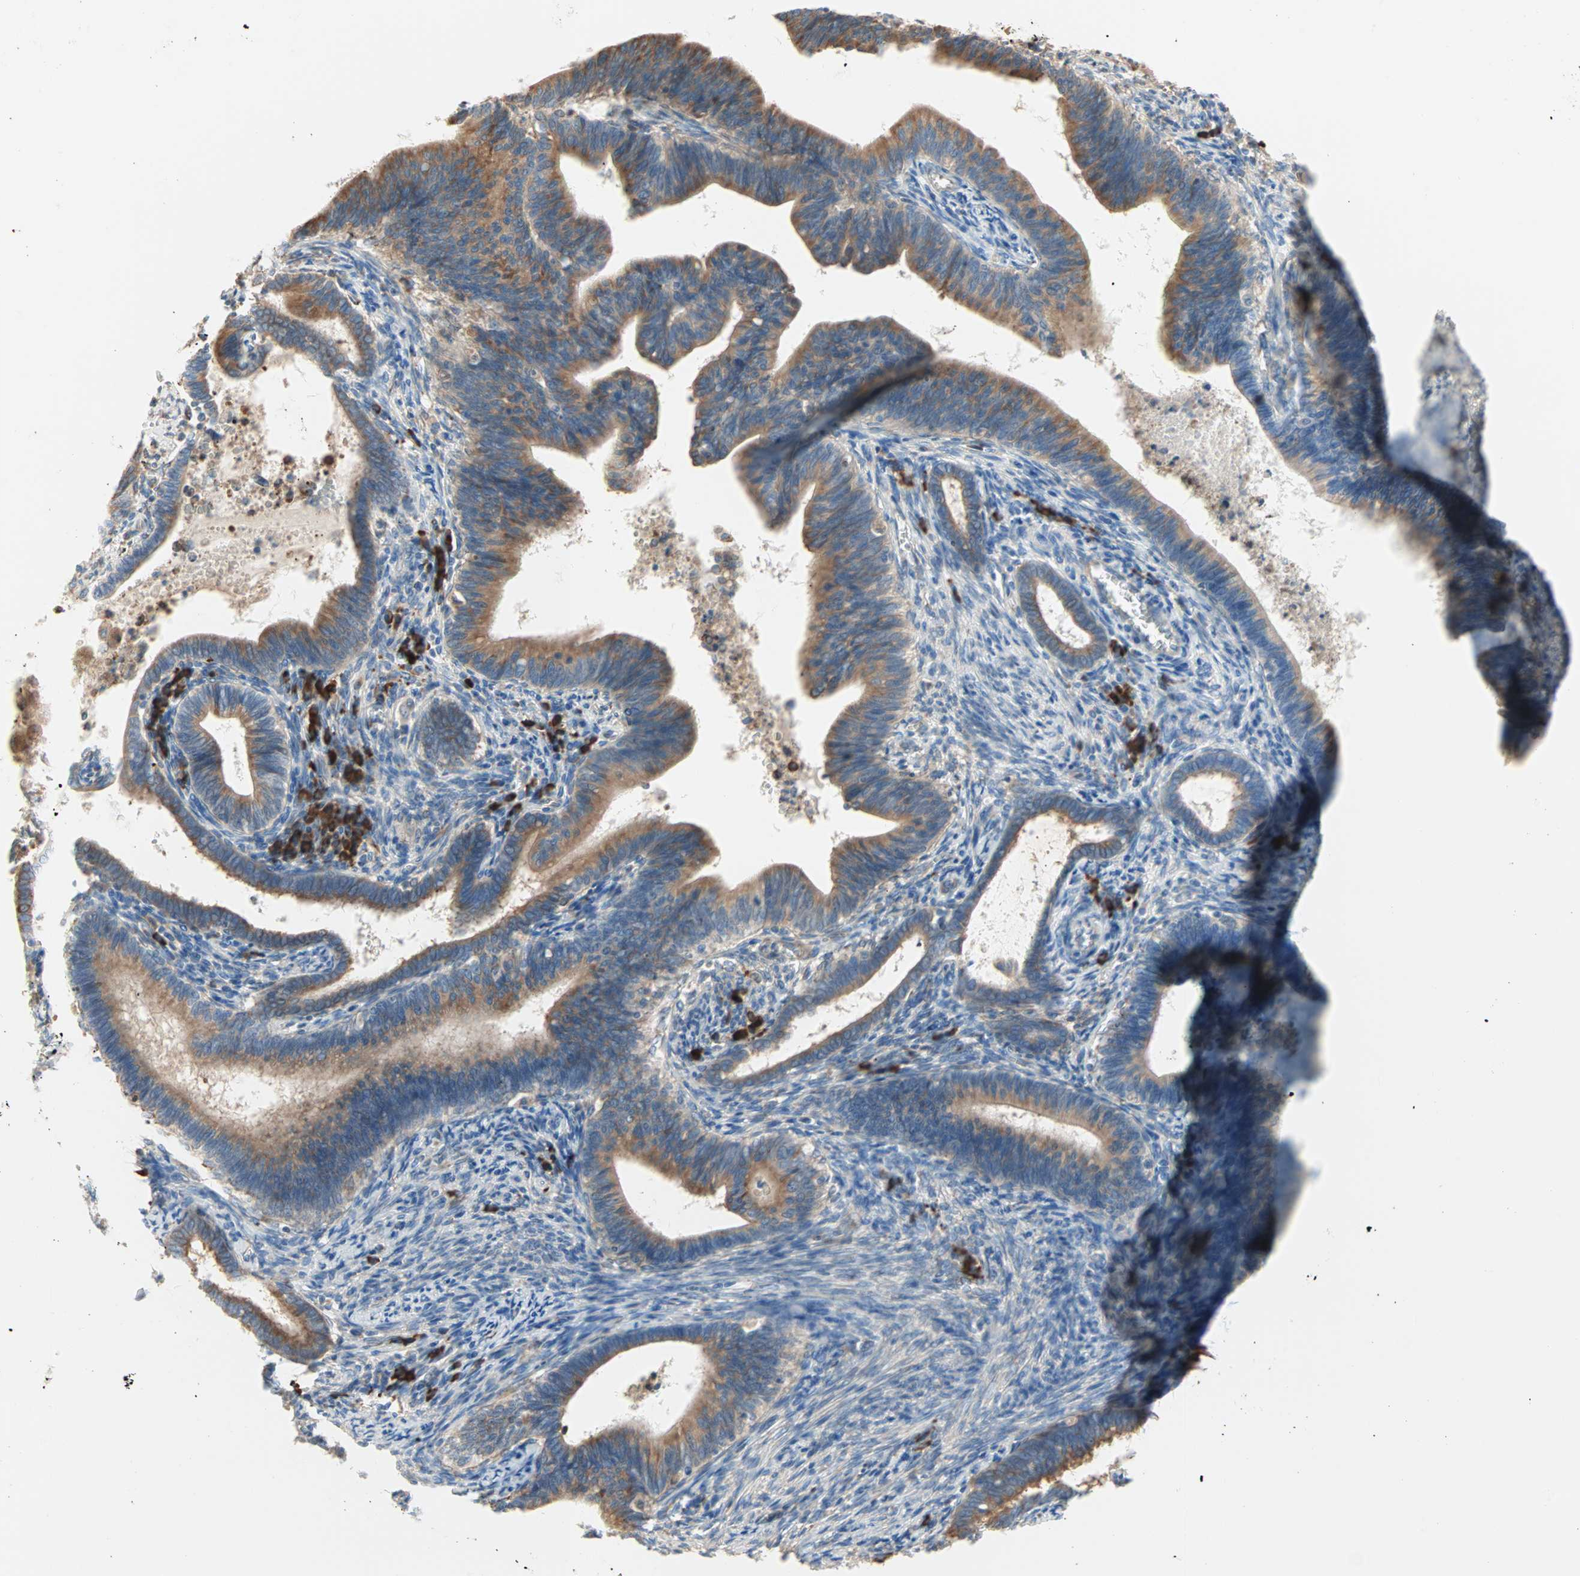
{"staining": {"intensity": "moderate", "quantity": ">75%", "location": "cytoplasmic/membranous"}, "tissue": "cervical cancer", "cell_type": "Tumor cells", "image_type": "cancer", "snomed": [{"axis": "morphology", "description": "Adenocarcinoma, NOS"}, {"axis": "topography", "description": "Cervix"}], "caption": "This is an image of IHC staining of cervical cancer (adenocarcinoma), which shows moderate staining in the cytoplasmic/membranous of tumor cells.", "gene": "PLCXD1", "patient": {"sex": "female", "age": 44}}